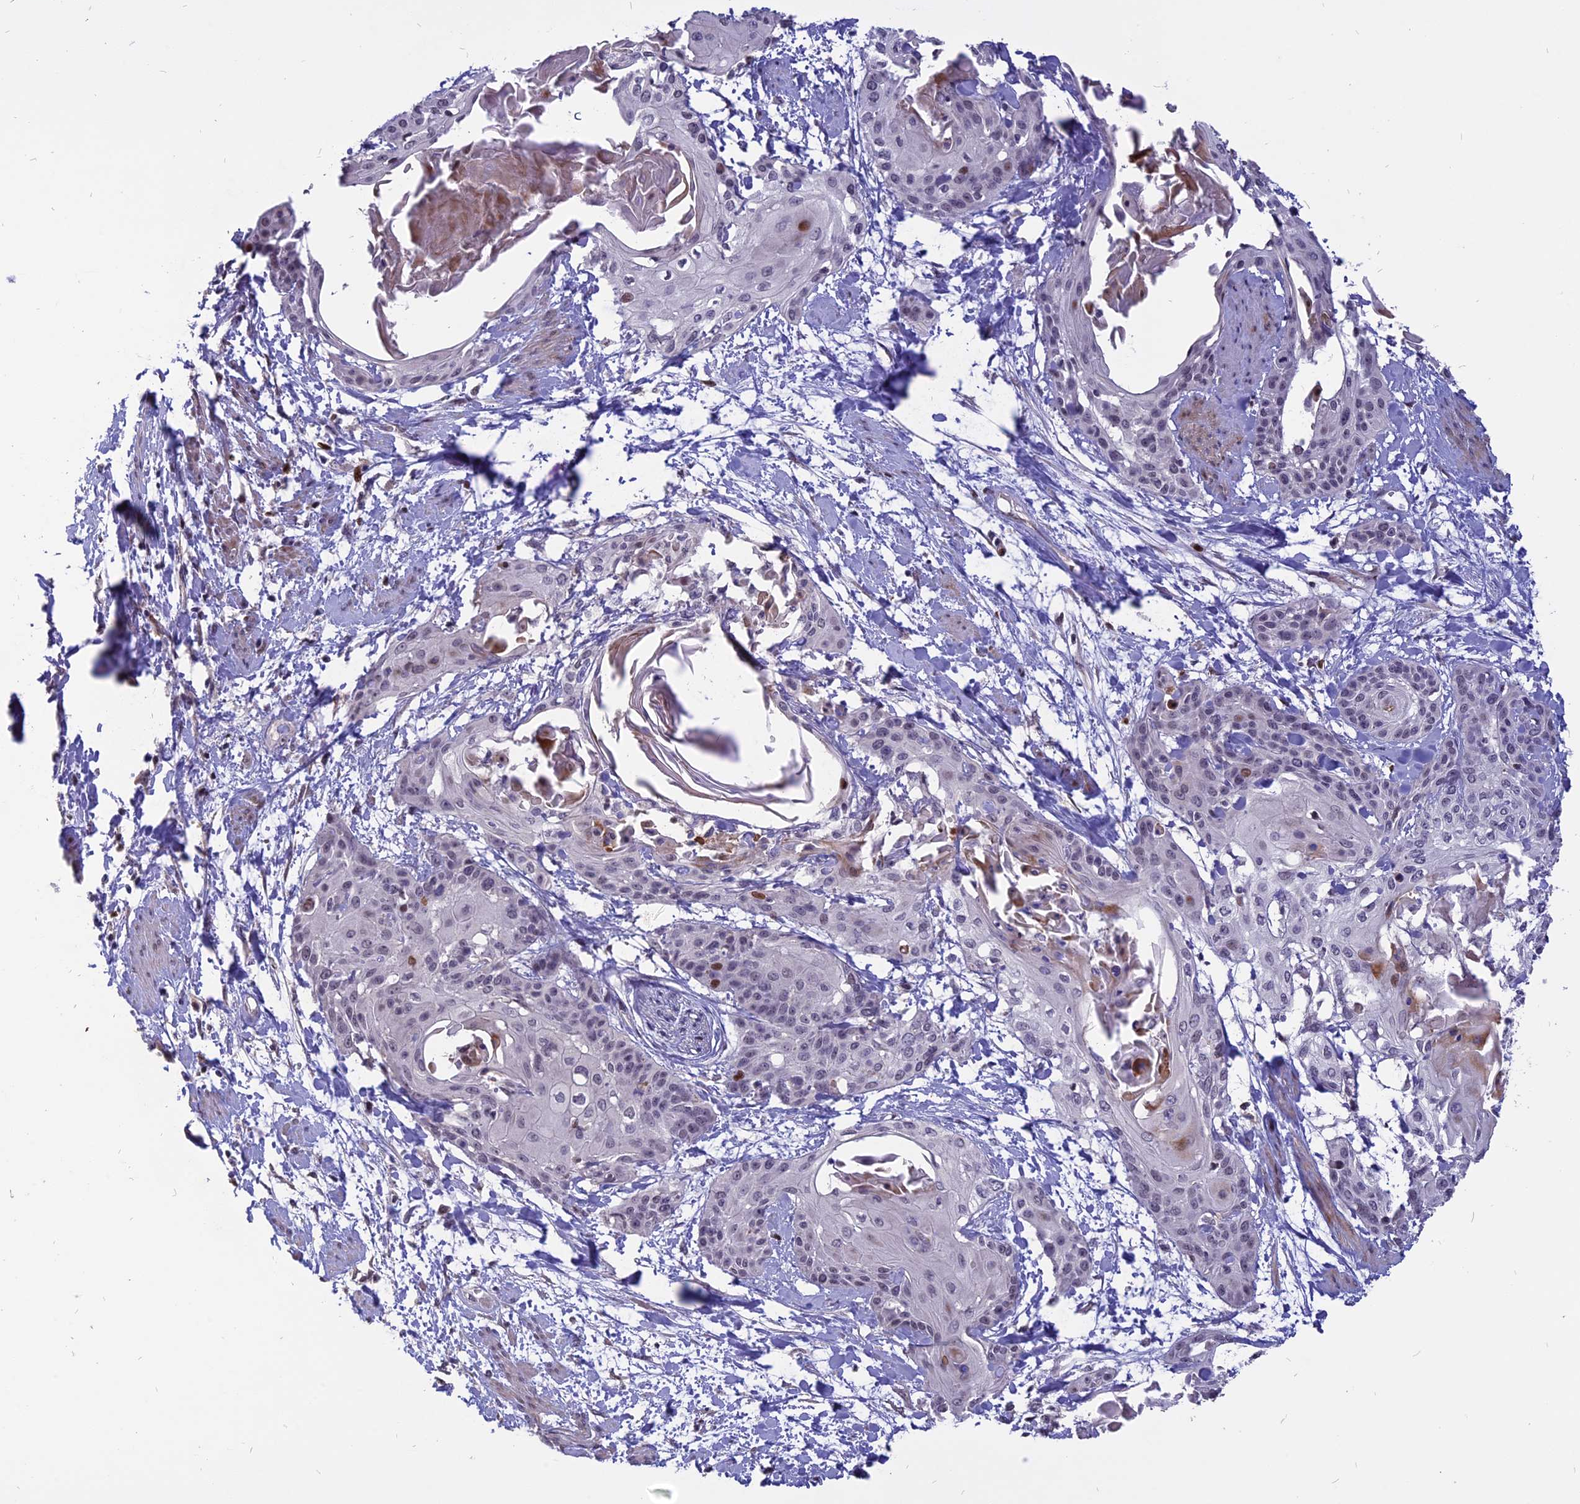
{"staining": {"intensity": "moderate", "quantity": "<25%", "location": "nuclear"}, "tissue": "cervical cancer", "cell_type": "Tumor cells", "image_type": "cancer", "snomed": [{"axis": "morphology", "description": "Squamous cell carcinoma, NOS"}, {"axis": "topography", "description": "Cervix"}], "caption": "Moderate nuclear positivity is seen in about <25% of tumor cells in cervical squamous cell carcinoma. (brown staining indicates protein expression, while blue staining denotes nuclei).", "gene": "TMEM263", "patient": {"sex": "female", "age": 57}}